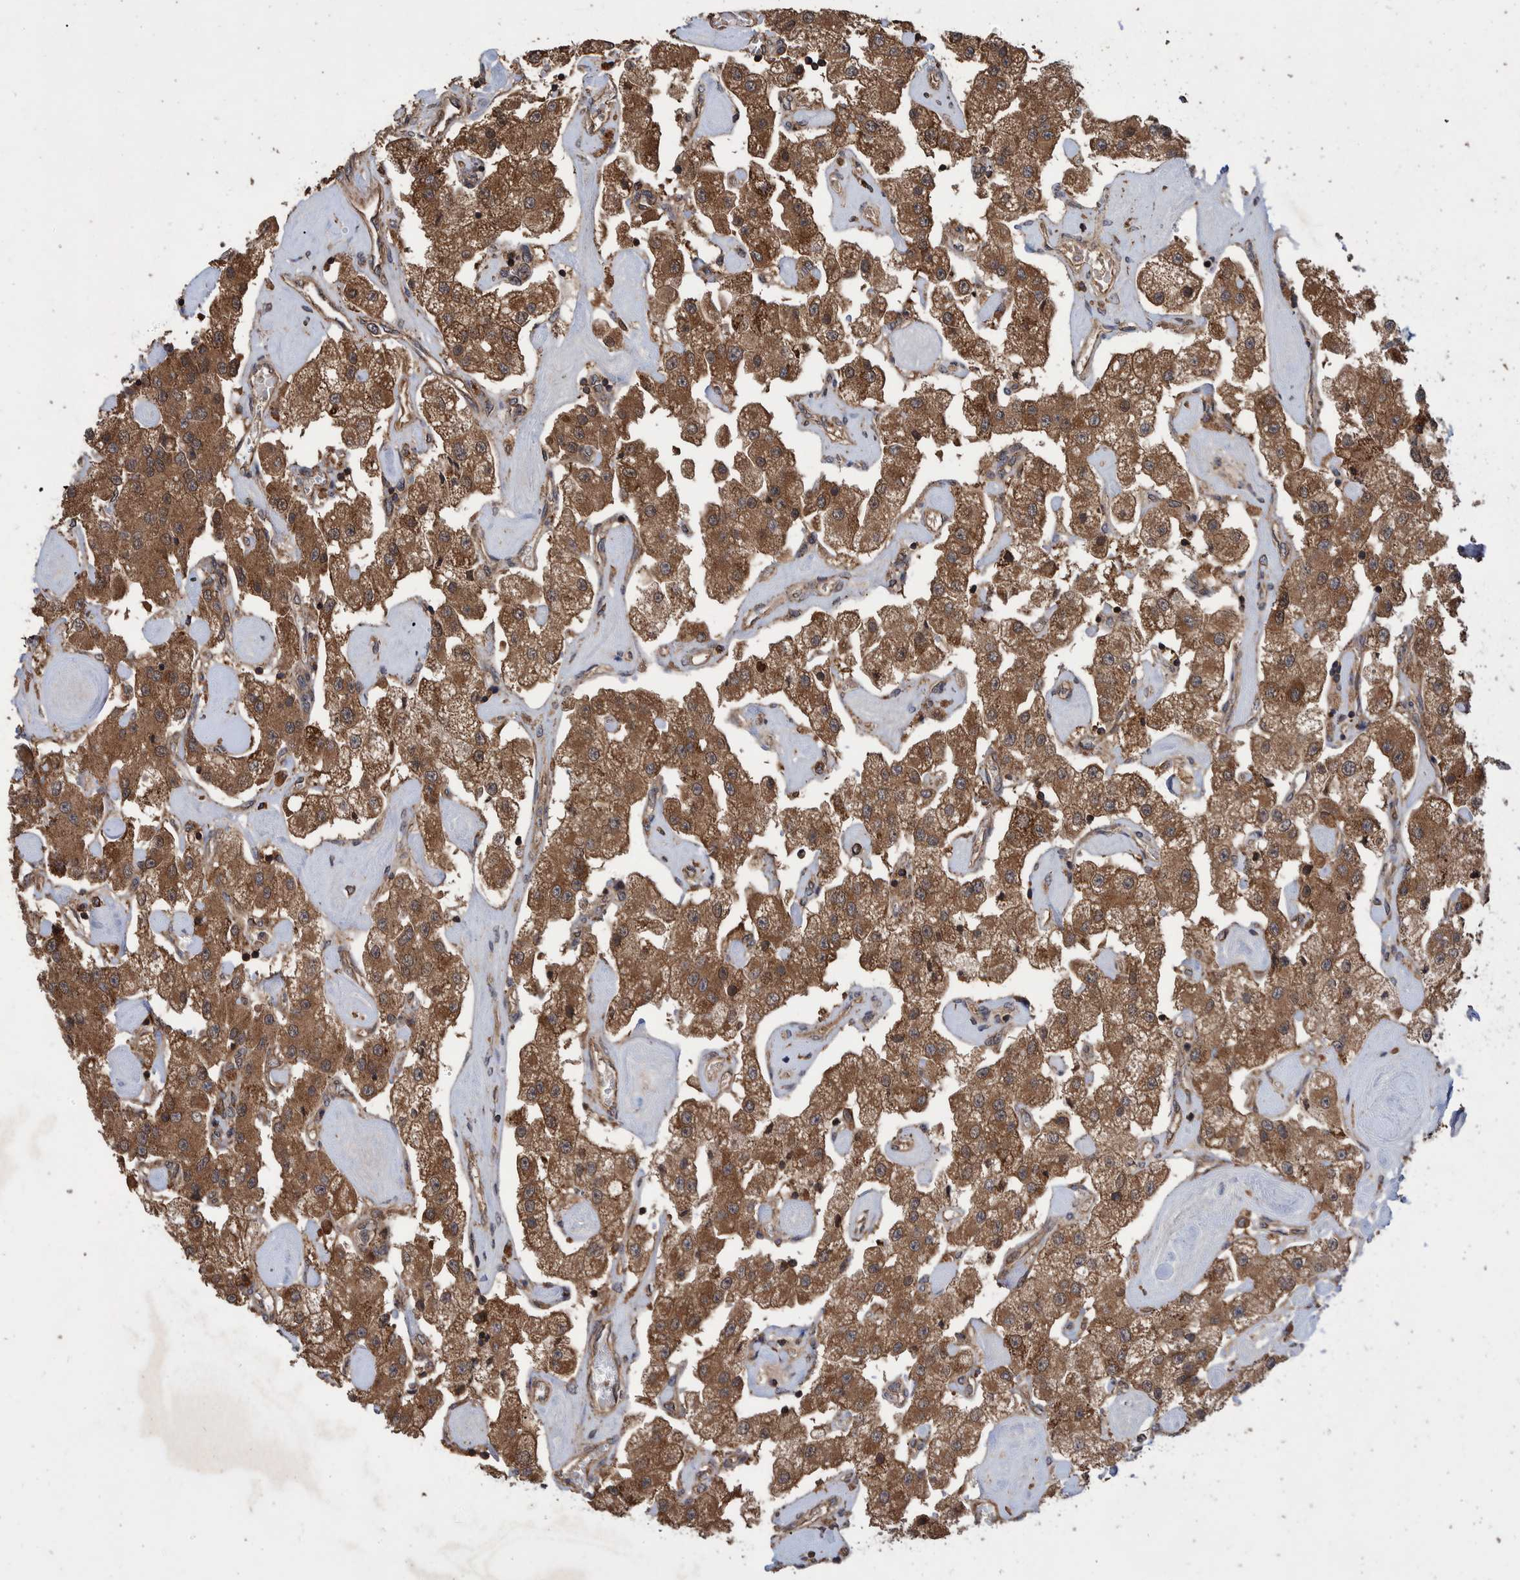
{"staining": {"intensity": "moderate", "quantity": ">75%", "location": "cytoplasmic/membranous"}, "tissue": "carcinoid", "cell_type": "Tumor cells", "image_type": "cancer", "snomed": [{"axis": "morphology", "description": "Carcinoid, malignant, NOS"}, {"axis": "topography", "description": "Pancreas"}], "caption": "Carcinoid tissue reveals moderate cytoplasmic/membranous positivity in about >75% of tumor cells, visualized by immunohistochemistry.", "gene": "VBP1", "patient": {"sex": "male", "age": 41}}